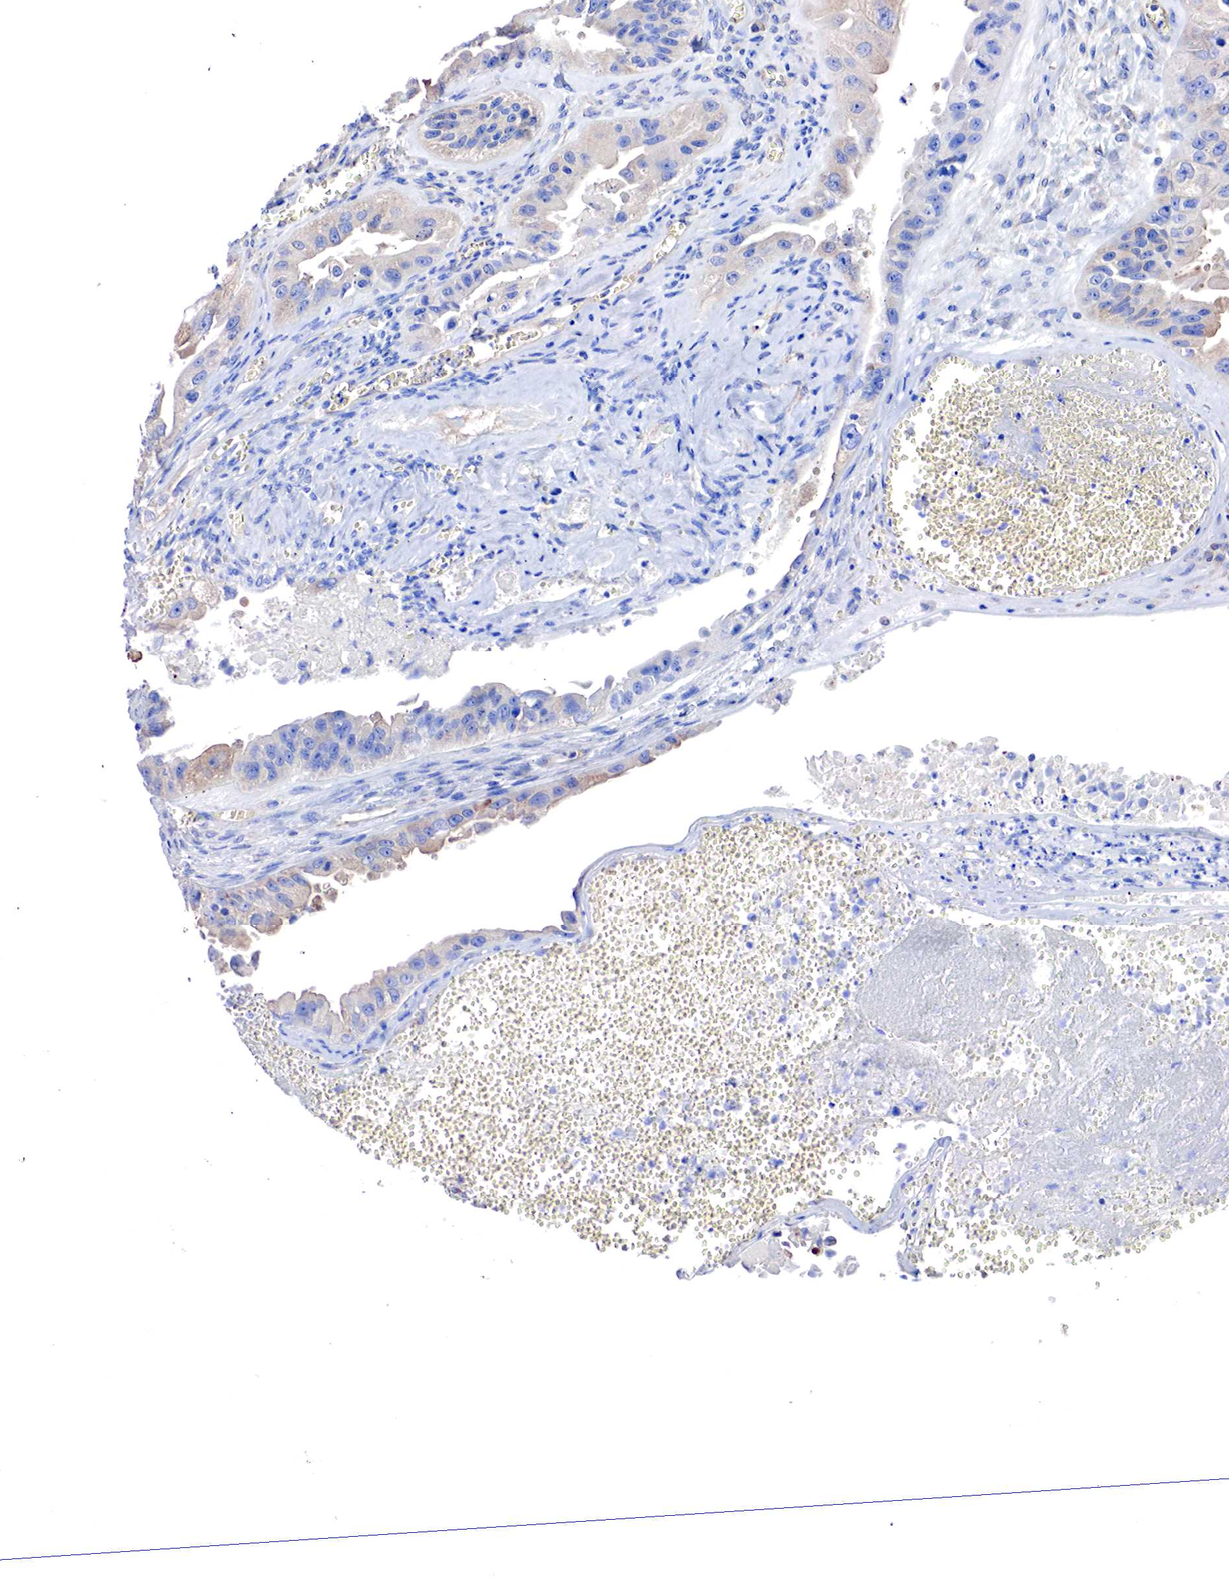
{"staining": {"intensity": "weak", "quantity": "25%-75%", "location": "cytoplasmic/membranous"}, "tissue": "ovarian cancer", "cell_type": "Tumor cells", "image_type": "cancer", "snomed": [{"axis": "morphology", "description": "Carcinoma, endometroid"}, {"axis": "topography", "description": "Ovary"}], "caption": "Human ovarian endometroid carcinoma stained for a protein (brown) reveals weak cytoplasmic/membranous positive staining in approximately 25%-75% of tumor cells.", "gene": "RDX", "patient": {"sex": "female", "age": 85}}